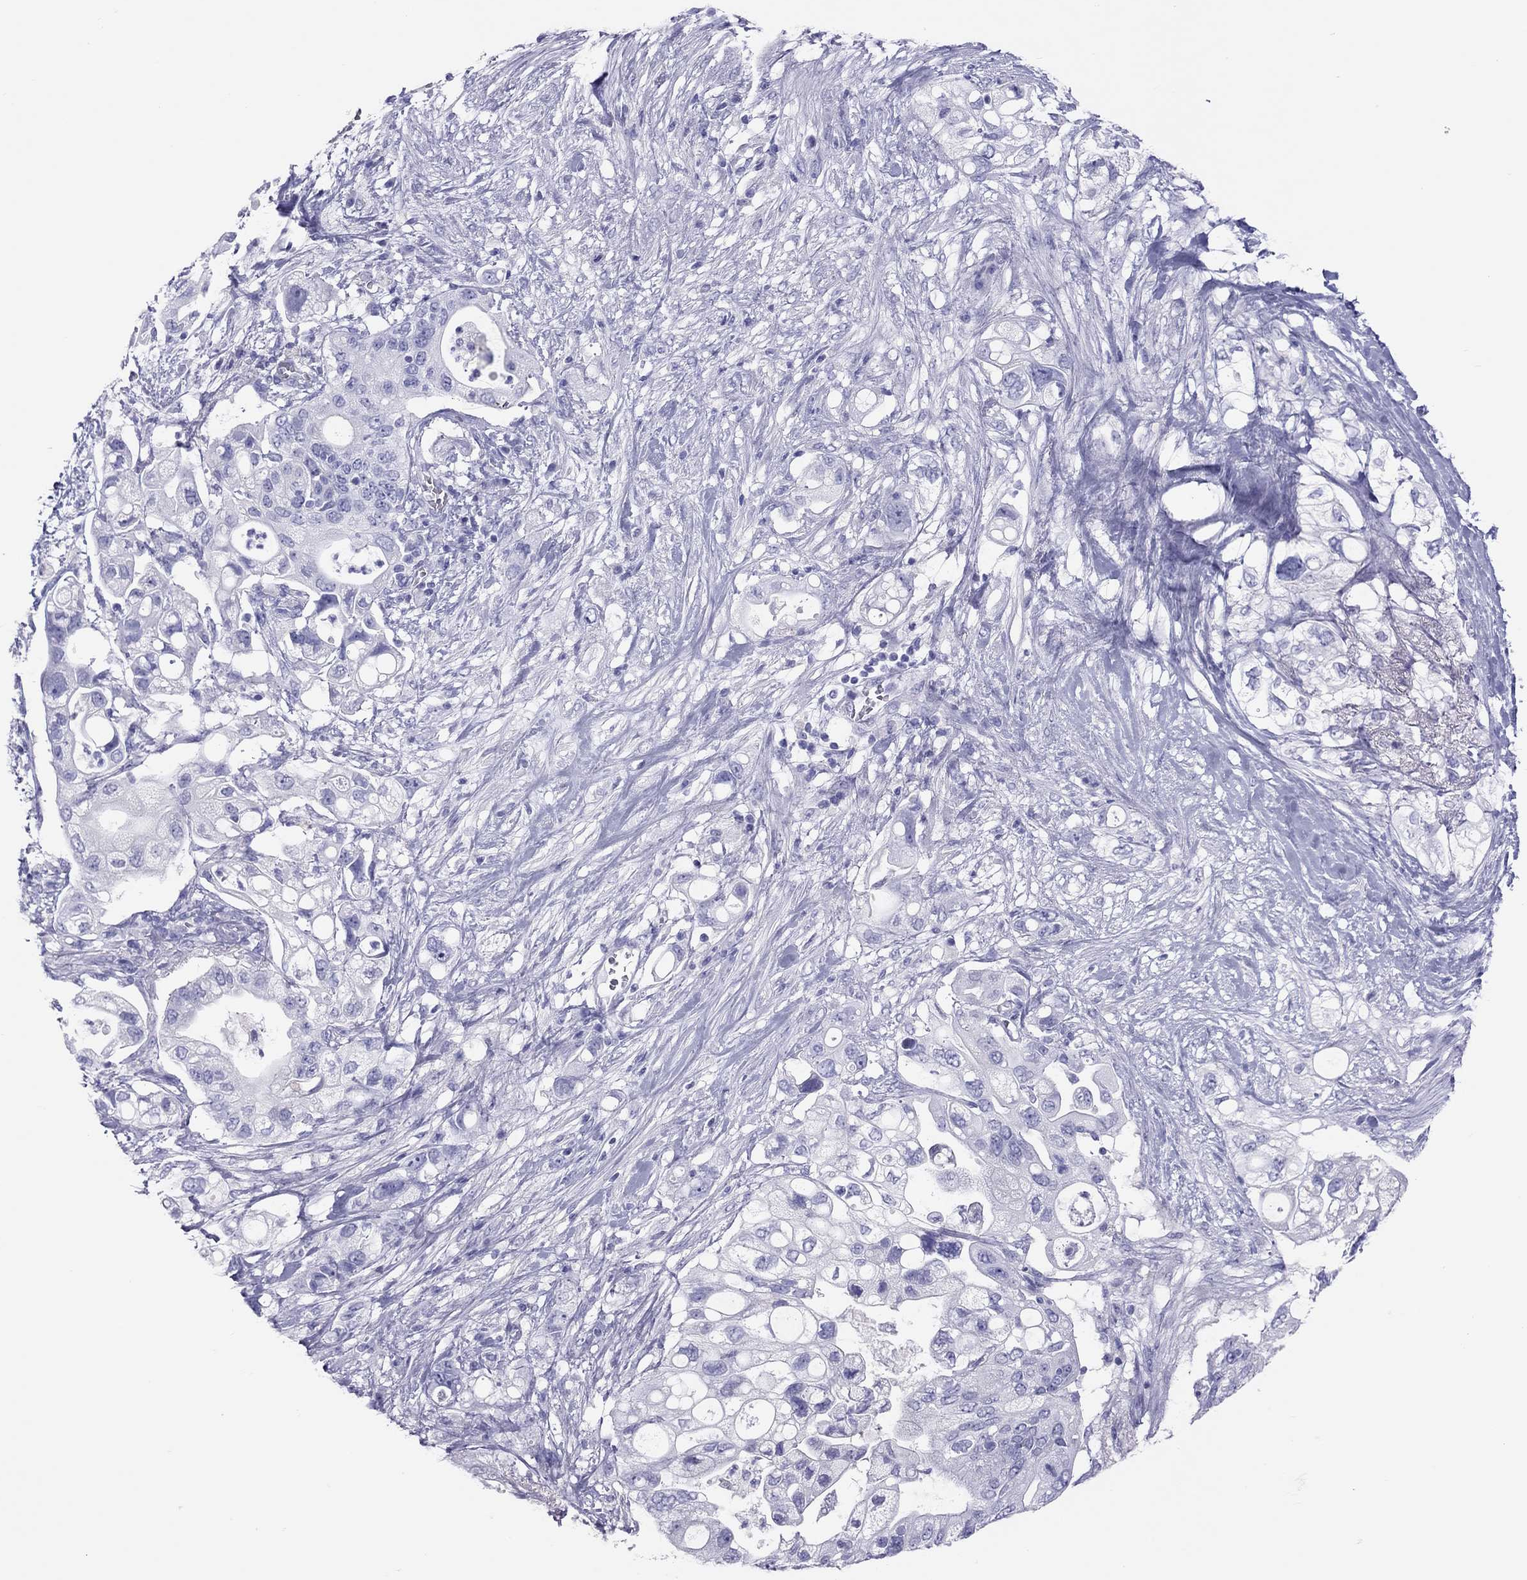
{"staining": {"intensity": "negative", "quantity": "none", "location": "none"}, "tissue": "pancreatic cancer", "cell_type": "Tumor cells", "image_type": "cancer", "snomed": [{"axis": "morphology", "description": "Adenocarcinoma, NOS"}, {"axis": "topography", "description": "Pancreas"}], "caption": "Tumor cells are negative for brown protein staining in pancreatic cancer.", "gene": "PSMB11", "patient": {"sex": "female", "age": 72}}